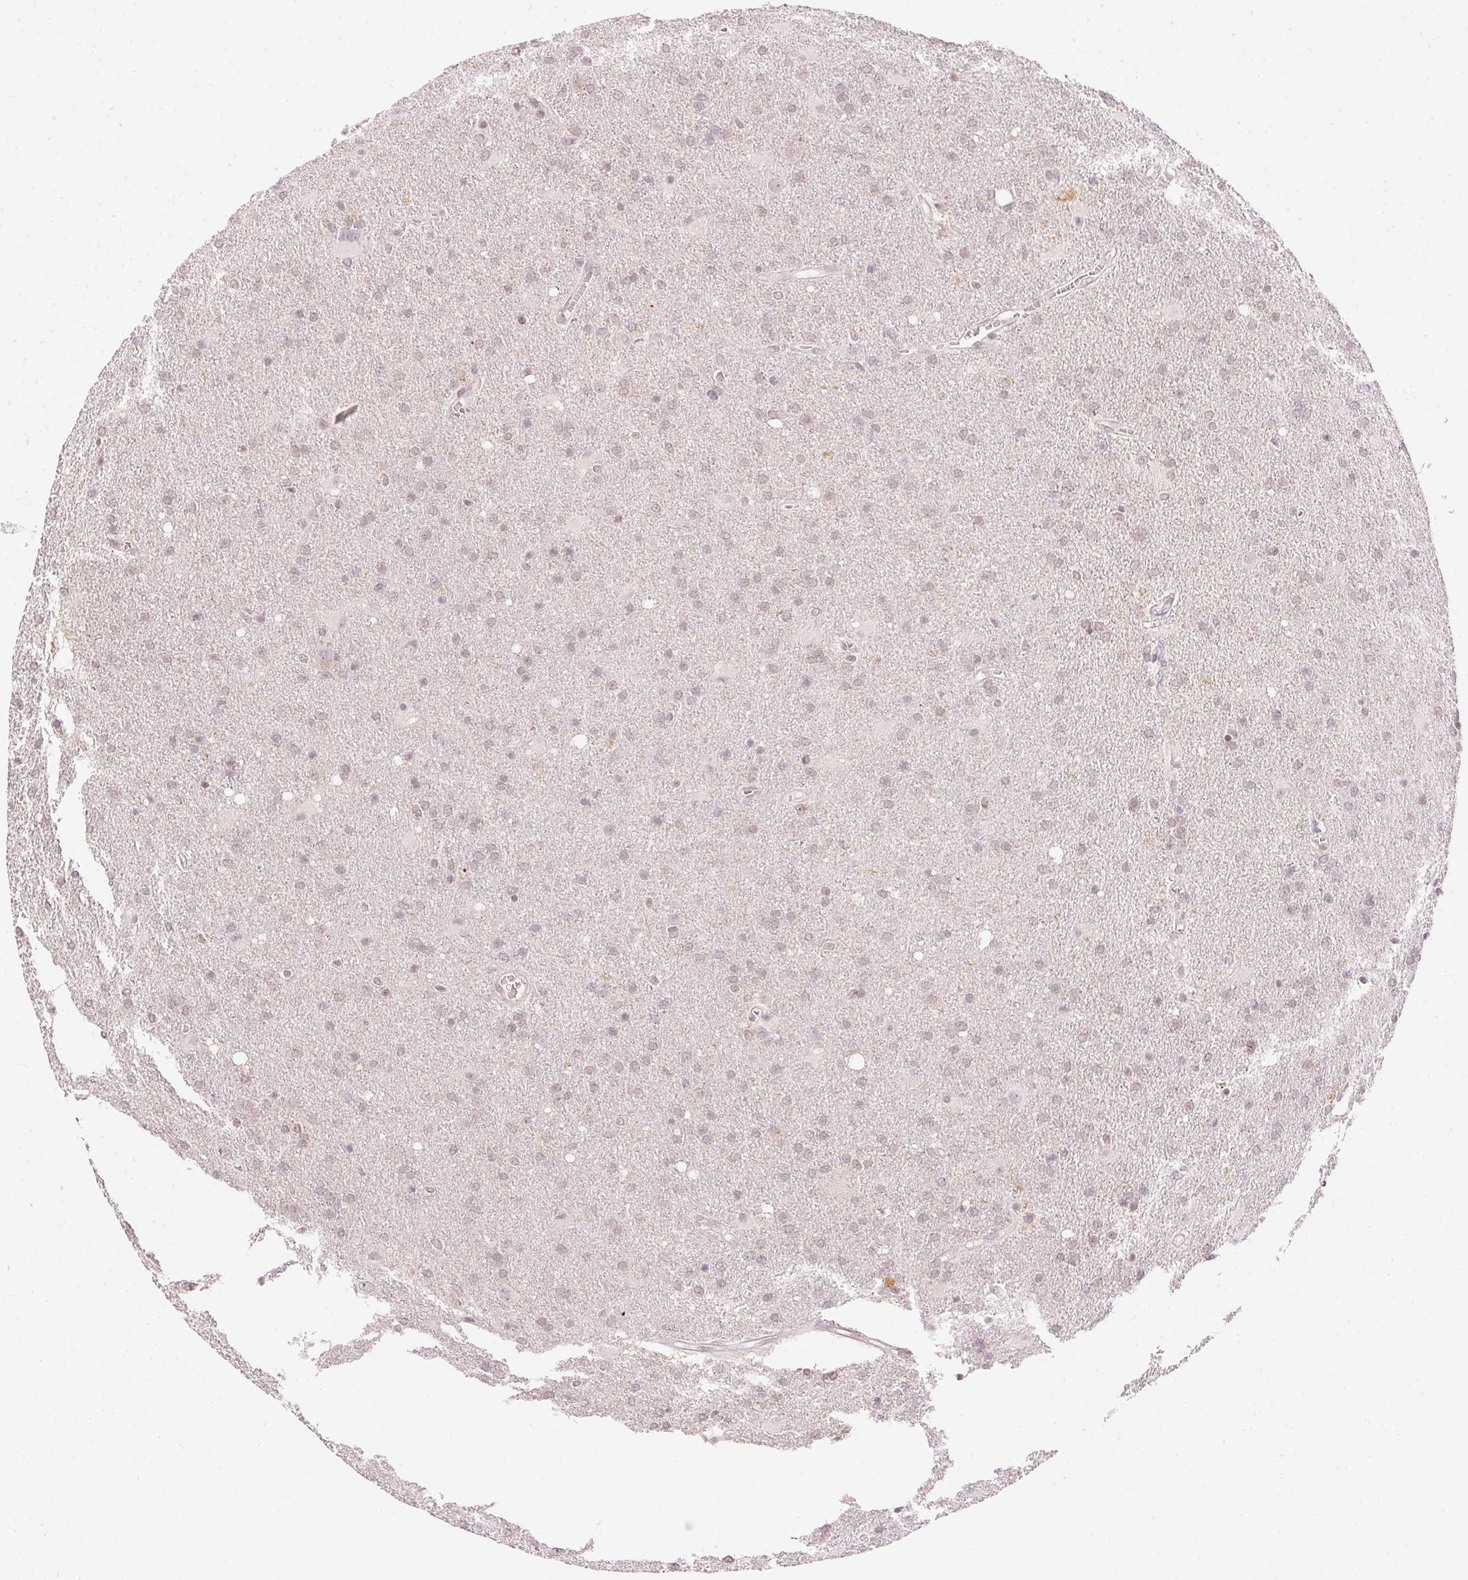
{"staining": {"intensity": "weak", "quantity": "<25%", "location": "nuclear"}, "tissue": "glioma", "cell_type": "Tumor cells", "image_type": "cancer", "snomed": [{"axis": "morphology", "description": "Glioma, malignant, Low grade"}, {"axis": "topography", "description": "Brain"}], "caption": "This is an IHC image of malignant low-grade glioma. There is no expression in tumor cells.", "gene": "KPRP", "patient": {"sex": "male", "age": 66}}